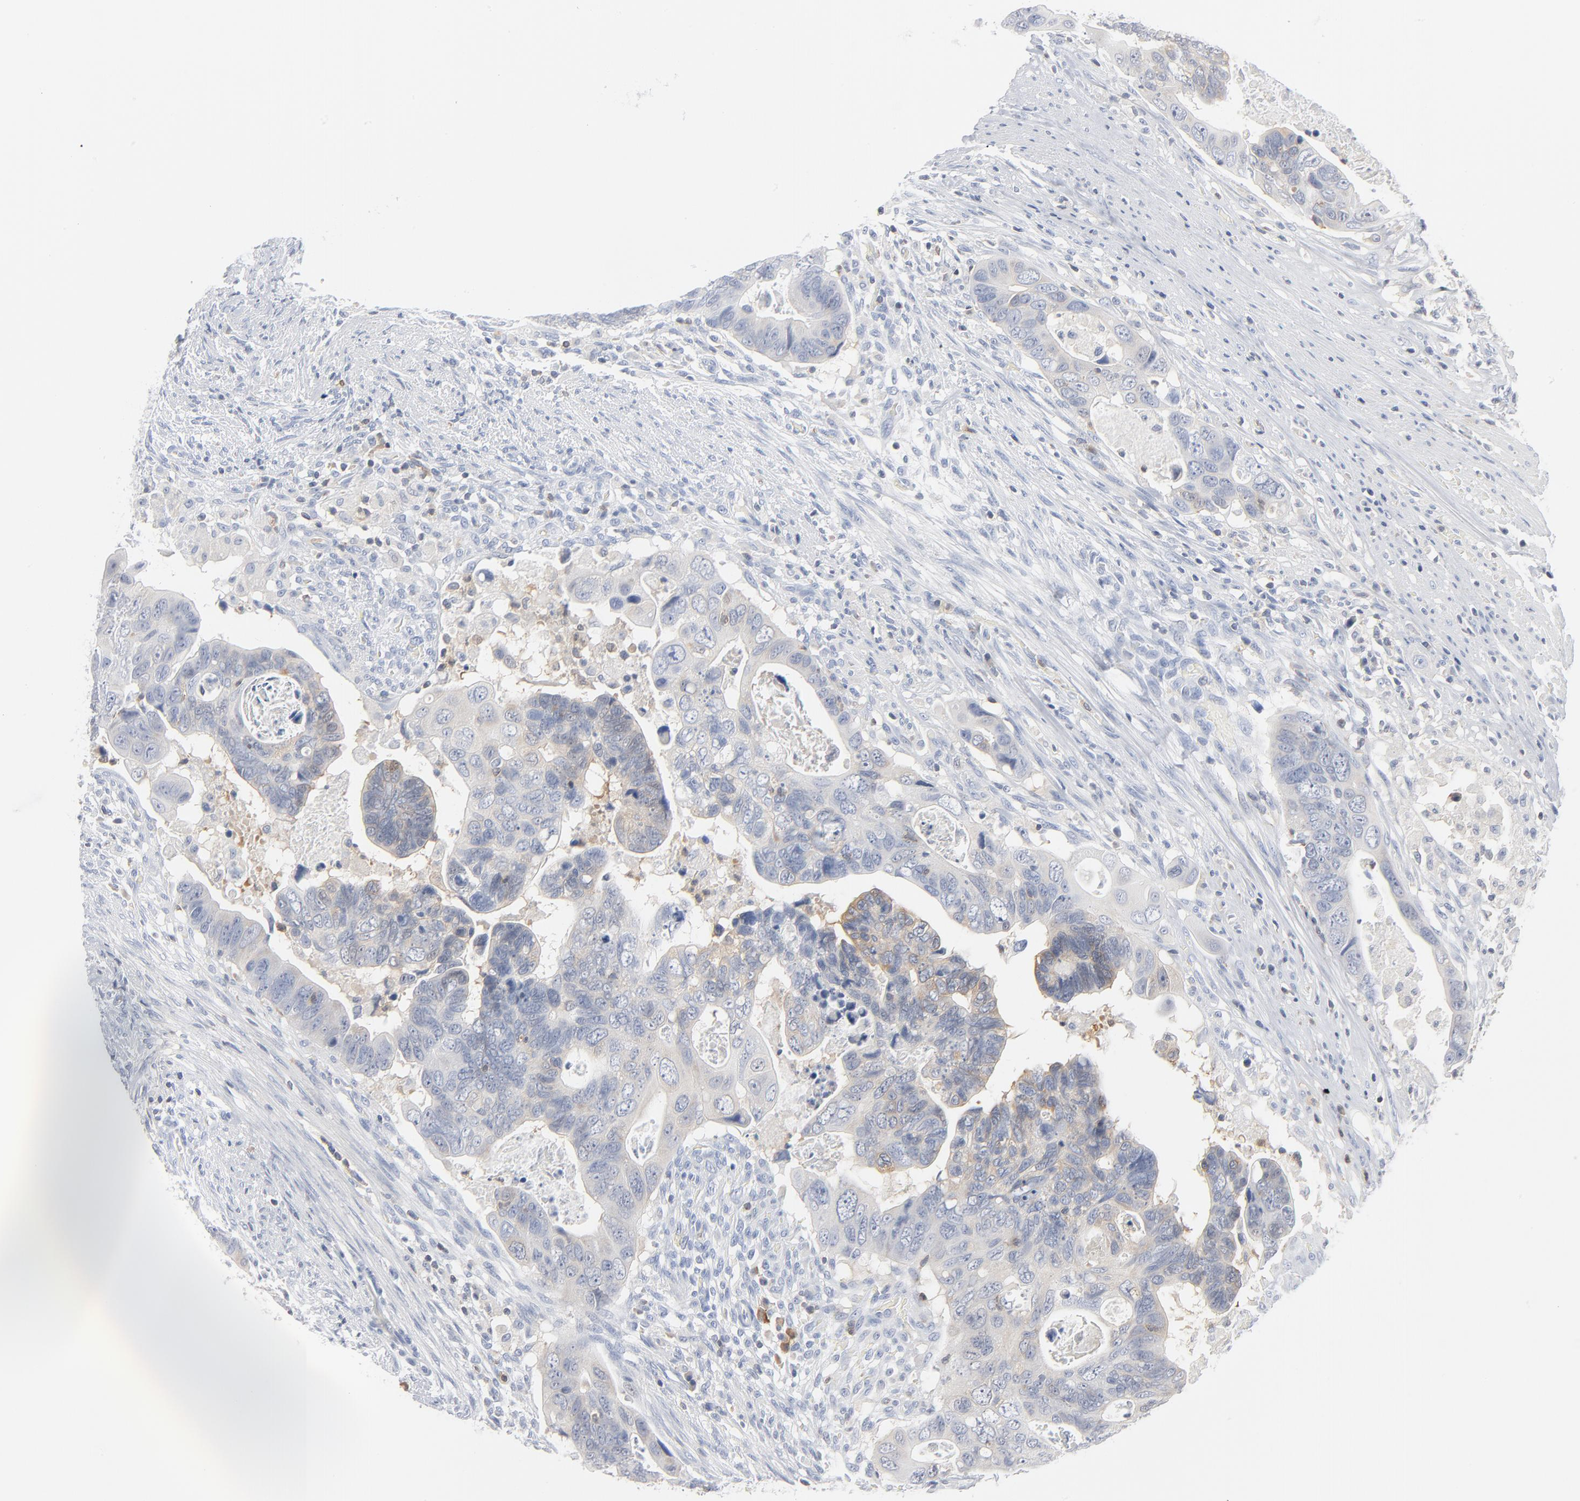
{"staining": {"intensity": "weak", "quantity": "<25%", "location": "cytoplasmic/membranous"}, "tissue": "colorectal cancer", "cell_type": "Tumor cells", "image_type": "cancer", "snomed": [{"axis": "morphology", "description": "Adenocarcinoma, NOS"}, {"axis": "topography", "description": "Rectum"}], "caption": "A histopathology image of adenocarcinoma (colorectal) stained for a protein shows no brown staining in tumor cells.", "gene": "PTK2B", "patient": {"sex": "male", "age": 53}}